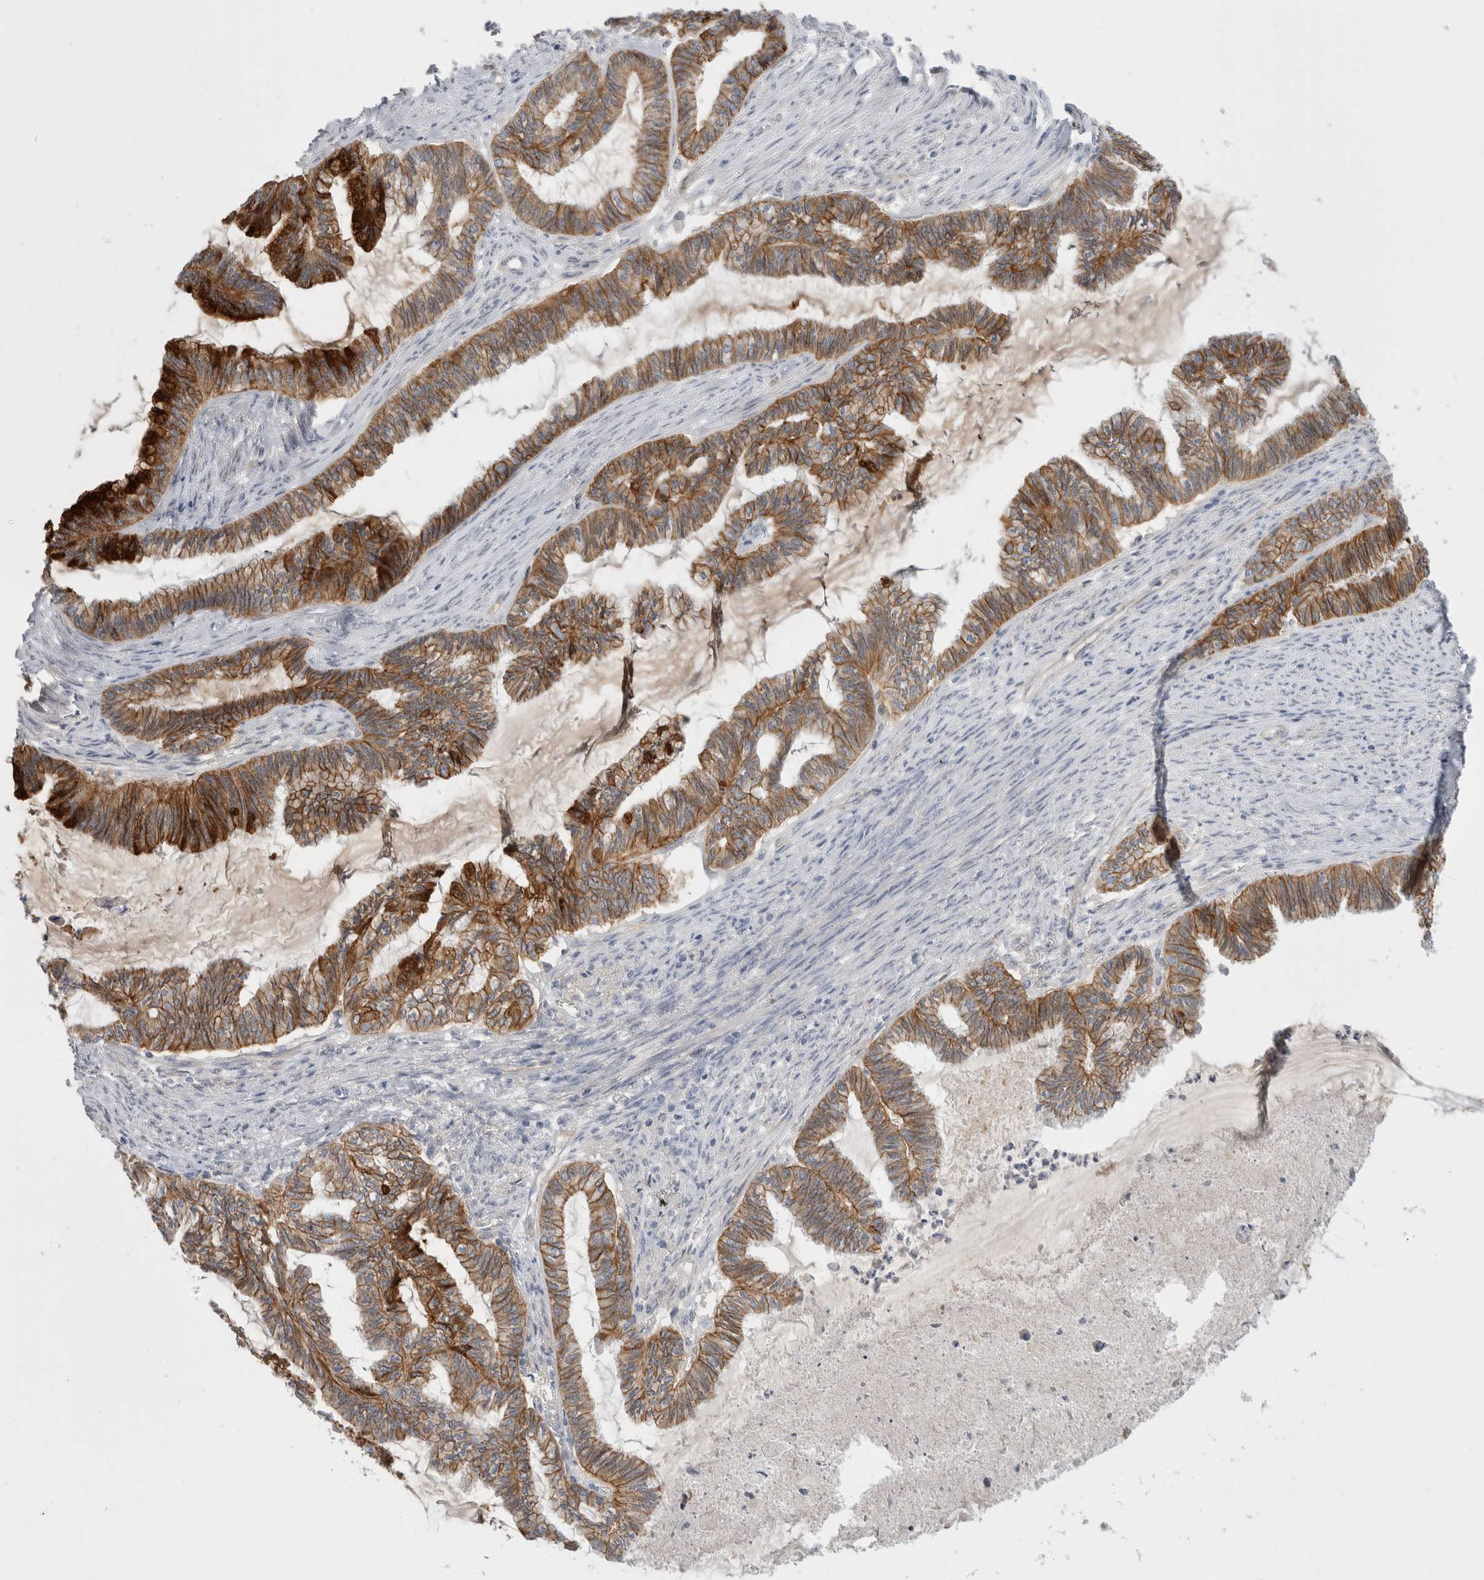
{"staining": {"intensity": "moderate", "quantity": ">75%", "location": "cytoplasmic/membranous"}, "tissue": "endometrial cancer", "cell_type": "Tumor cells", "image_type": "cancer", "snomed": [{"axis": "morphology", "description": "Adenocarcinoma, NOS"}, {"axis": "topography", "description": "Endometrium"}], "caption": "Endometrial adenocarcinoma tissue reveals moderate cytoplasmic/membranous expression in approximately >75% of tumor cells, visualized by immunohistochemistry. (DAB (3,3'-diaminobenzidine) = brown stain, brightfield microscopy at high magnification).", "gene": "VANGL1", "patient": {"sex": "female", "age": 86}}